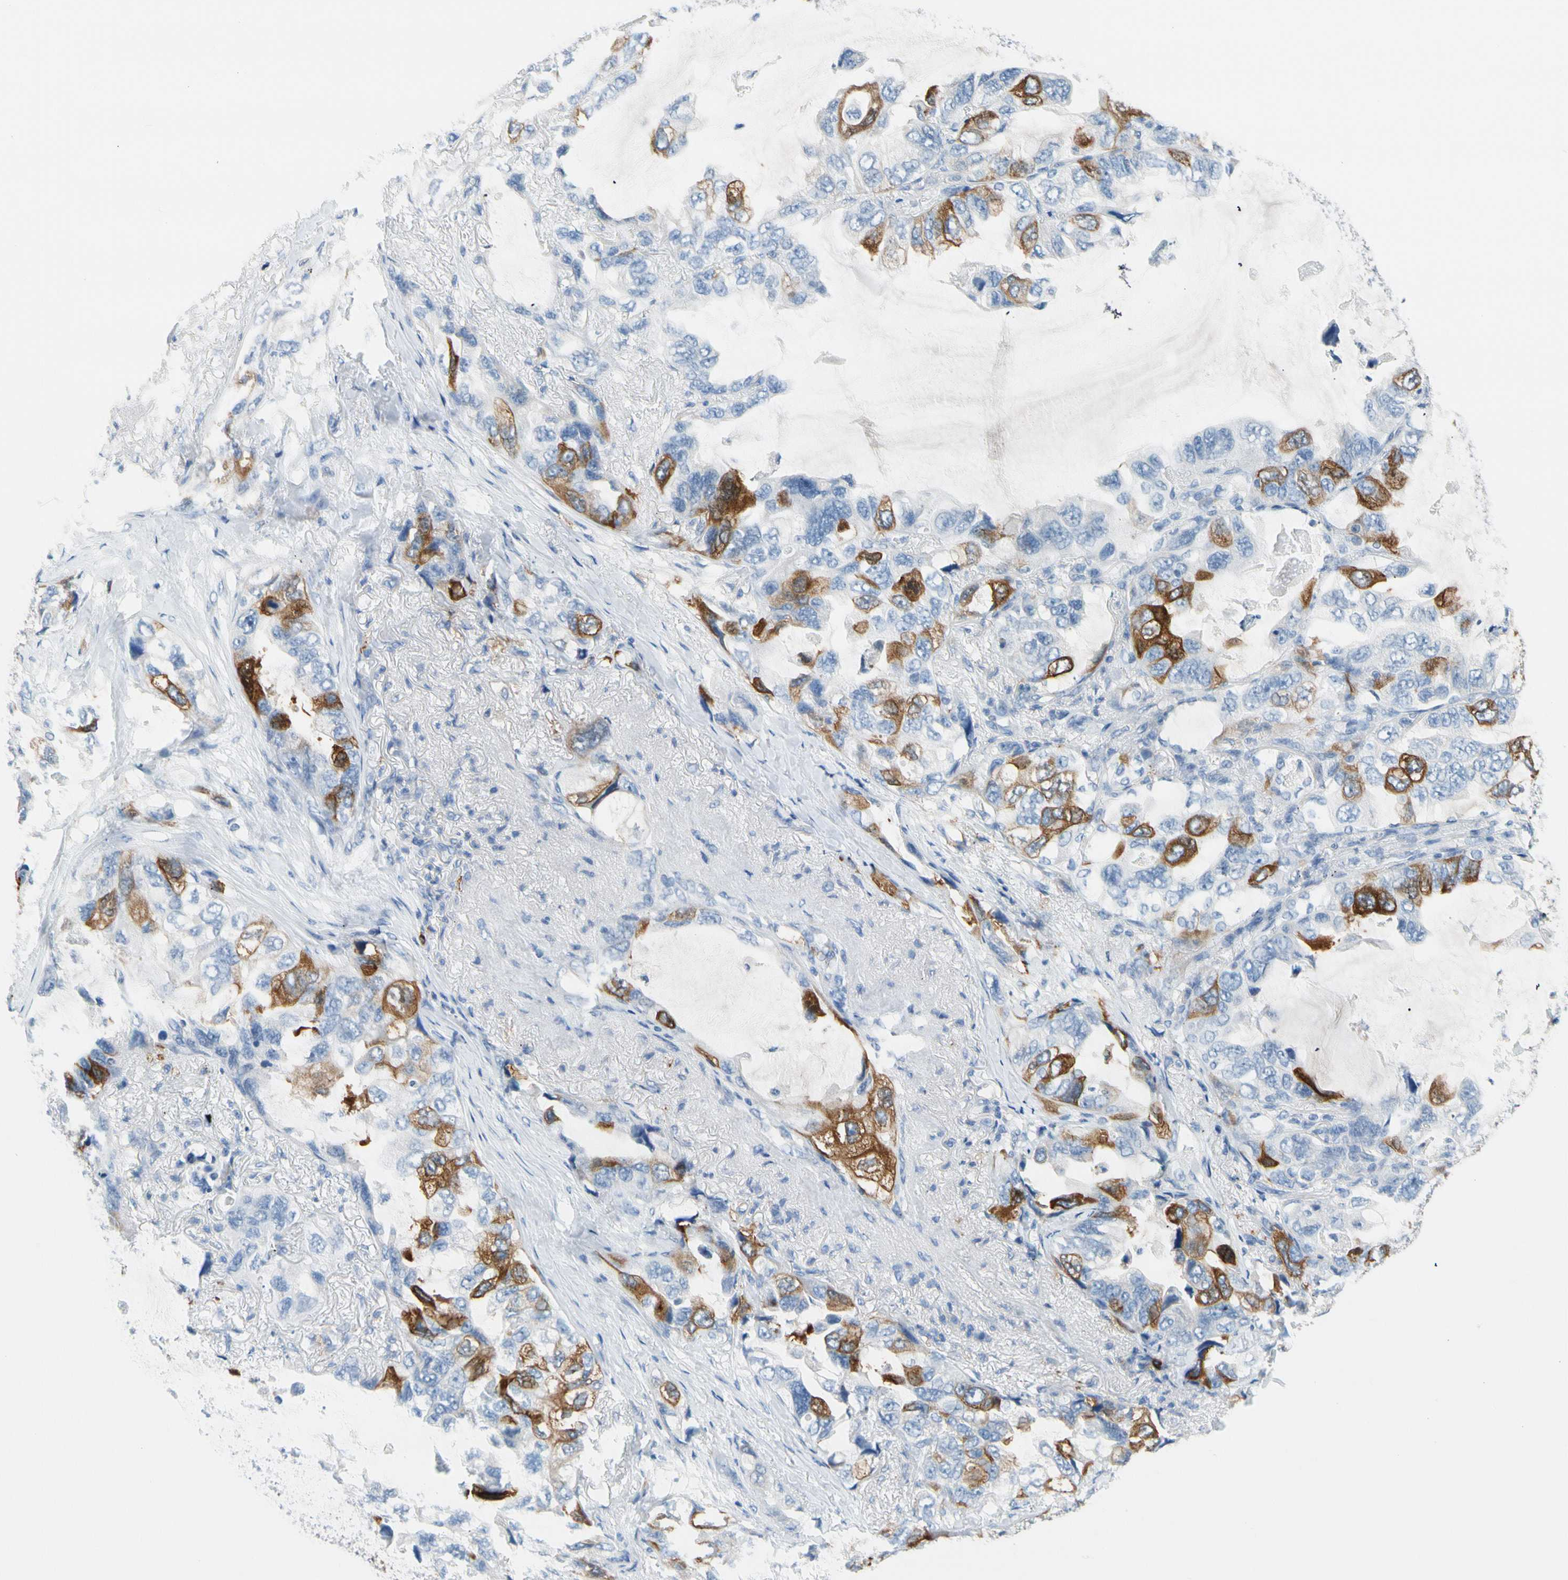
{"staining": {"intensity": "moderate", "quantity": "25%-75%", "location": "cytoplasmic/membranous"}, "tissue": "lung cancer", "cell_type": "Tumor cells", "image_type": "cancer", "snomed": [{"axis": "morphology", "description": "Squamous cell carcinoma, NOS"}, {"axis": "topography", "description": "Lung"}], "caption": "Protein expression analysis of lung squamous cell carcinoma demonstrates moderate cytoplasmic/membranous staining in approximately 25%-75% of tumor cells.", "gene": "TACC3", "patient": {"sex": "female", "age": 73}}